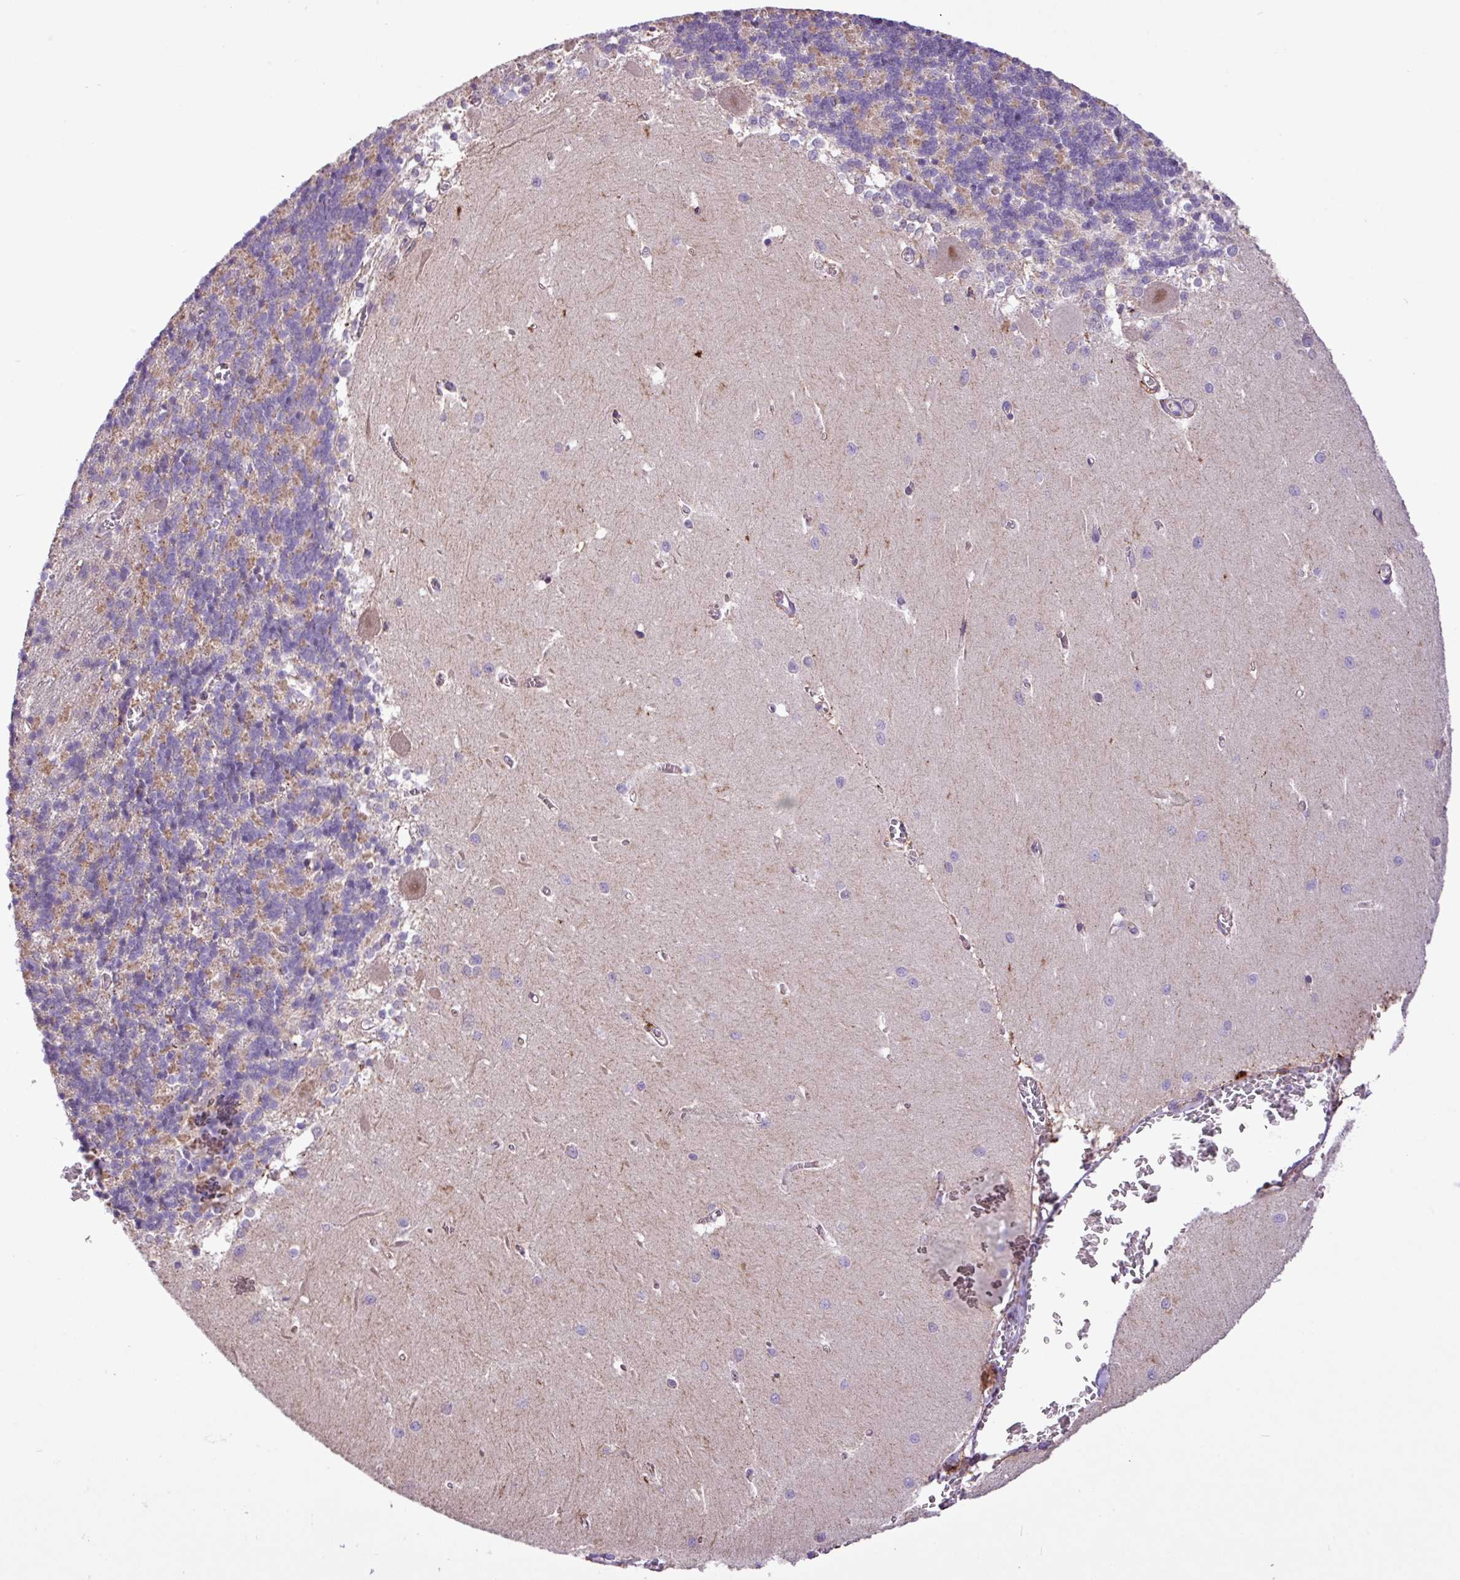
{"staining": {"intensity": "negative", "quantity": "none", "location": "none"}, "tissue": "cerebellum", "cell_type": "Cells in granular layer", "image_type": "normal", "snomed": [{"axis": "morphology", "description": "Normal tissue, NOS"}, {"axis": "topography", "description": "Cerebellum"}], "caption": "Human cerebellum stained for a protein using immunohistochemistry demonstrates no staining in cells in granular layer.", "gene": "RPP25L", "patient": {"sex": "male", "age": 37}}